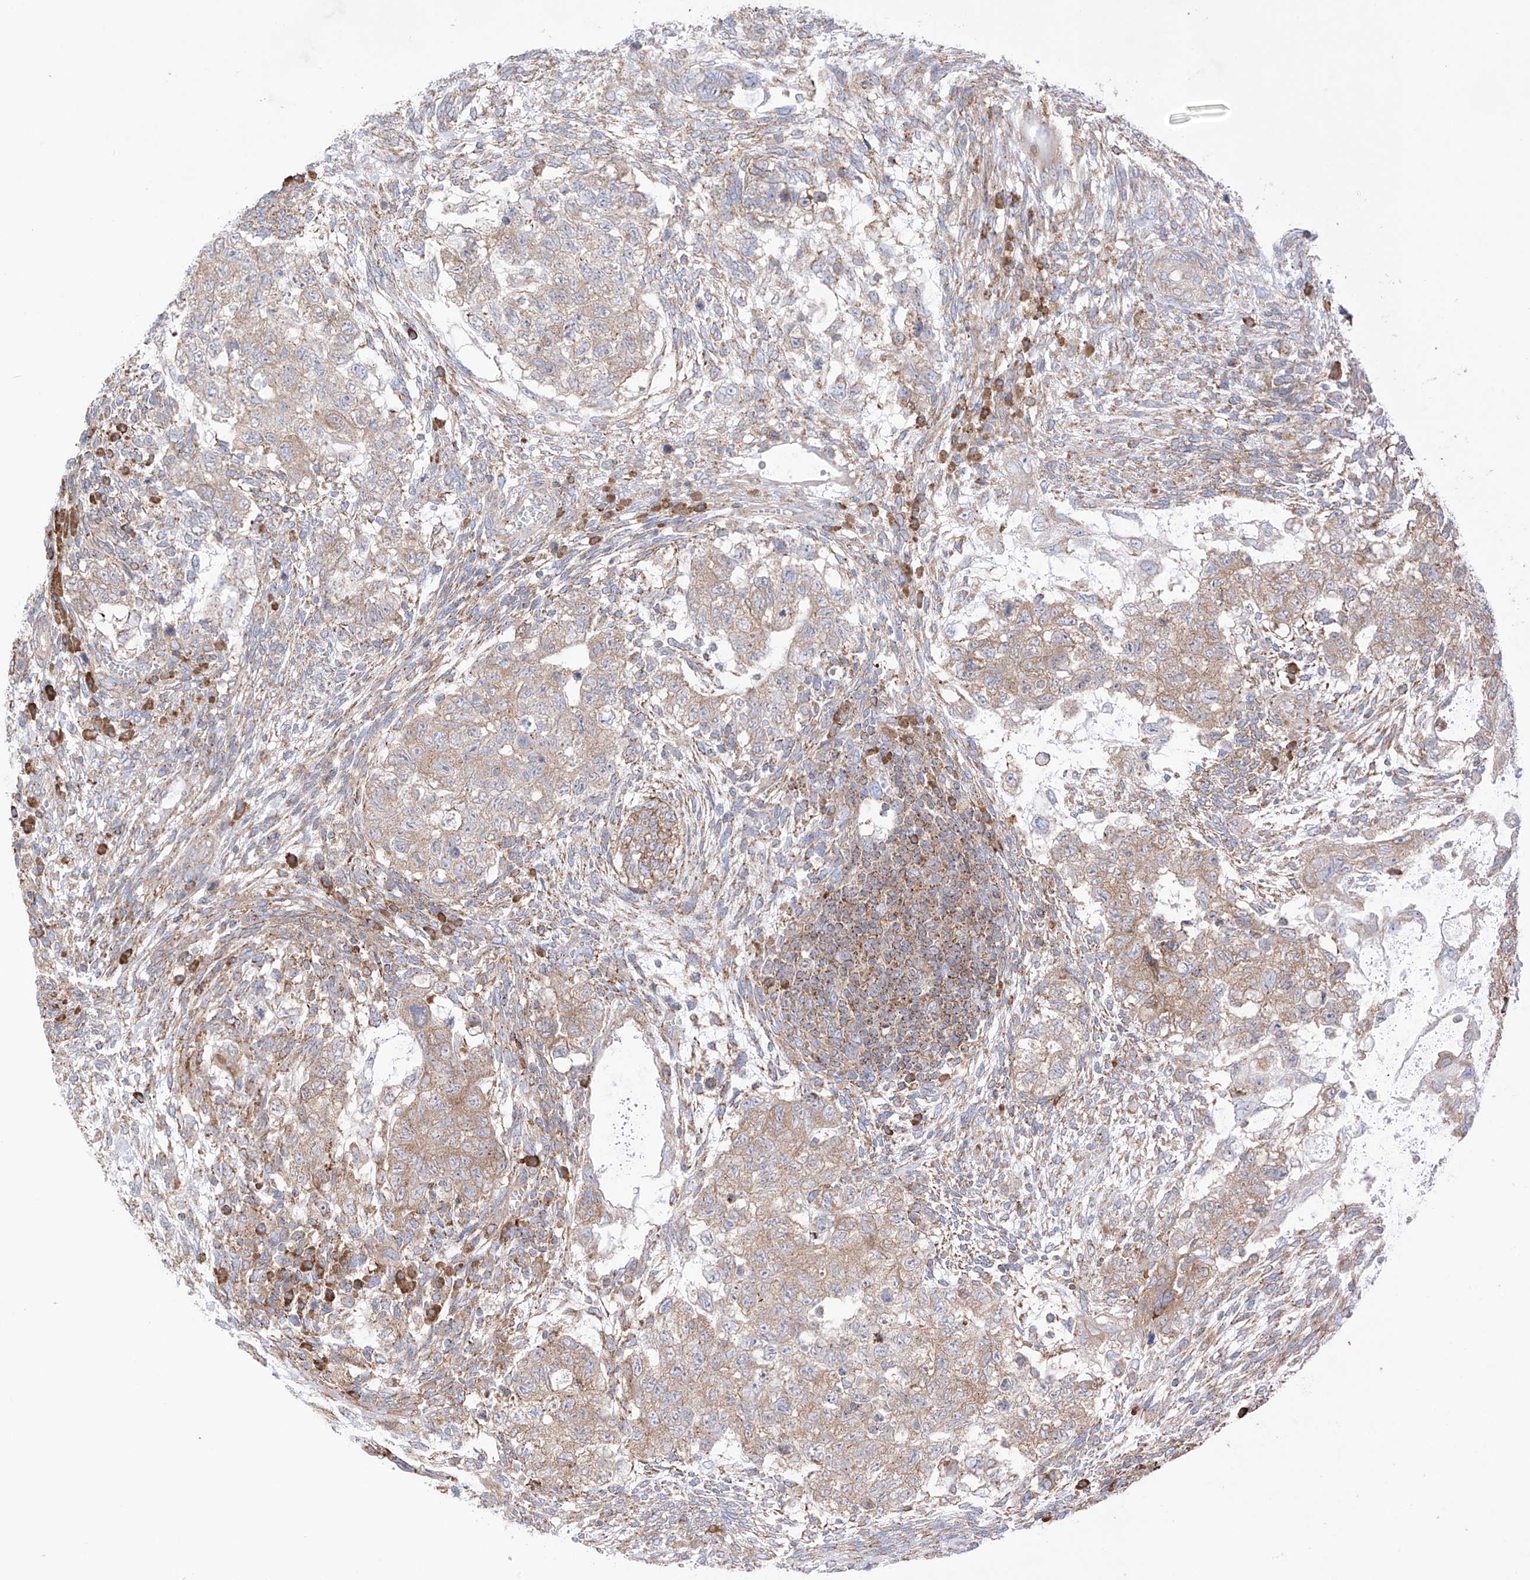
{"staining": {"intensity": "moderate", "quantity": ">75%", "location": "cytoplasmic/membranous"}, "tissue": "testis cancer", "cell_type": "Tumor cells", "image_type": "cancer", "snomed": [{"axis": "morphology", "description": "Carcinoma, Embryonal, NOS"}, {"axis": "topography", "description": "Testis"}], "caption": "This histopathology image shows immunohistochemistry (IHC) staining of human testis cancer, with medium moderate cytoplasmic/membranous expression in approximately >75% of tumor cells.", "gene": "XKR3", "patient": {"sex": "male", "age": 37}}